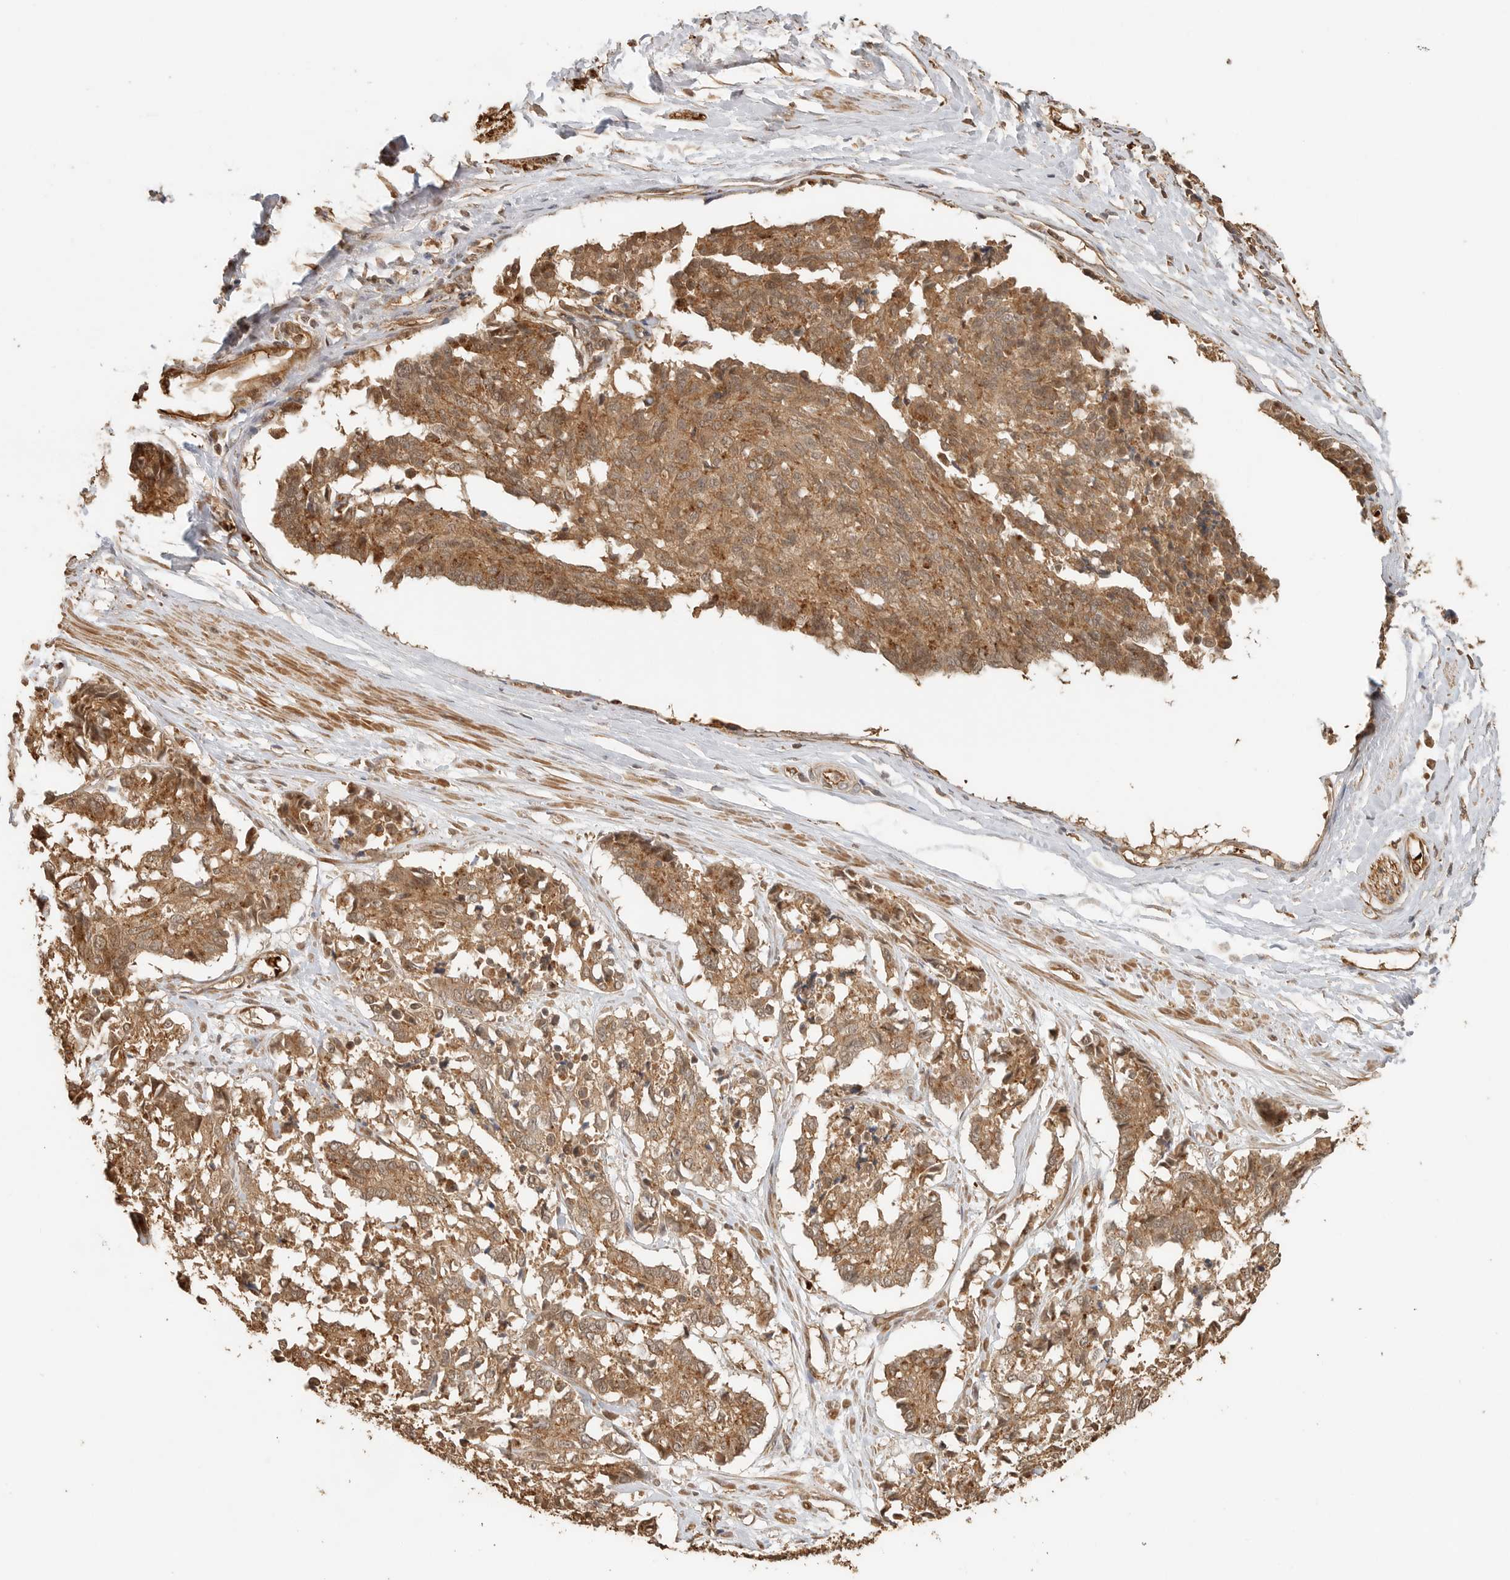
{"staining": {"intensity": "moderate", "quantity": ">75%", "location": "cytoplasmic/membranous"}, "tissue": "cervical cancer", "cell_type": "Tumor cells", "image_type": "cancer", "snomed": [{"axis": "morphology", "description": "Squamous cell carcinoma, NOS"}, {"axis": "topography", "description": "Cervix"}], "caption": "High-power microscopy captured an immunohistochemistry histopathology image of cervical cancer (squamous cell carcinoma), revealing moderate cytoplasmic/membranous positivity in approximately >75% of tumor cells. (DAB (3,3'-diaminobenzidine) = brown stain, brightfield microscopy at high magnification).", "gene": "OTUD6B", "patient": {"sex": "female", "age": 35}}